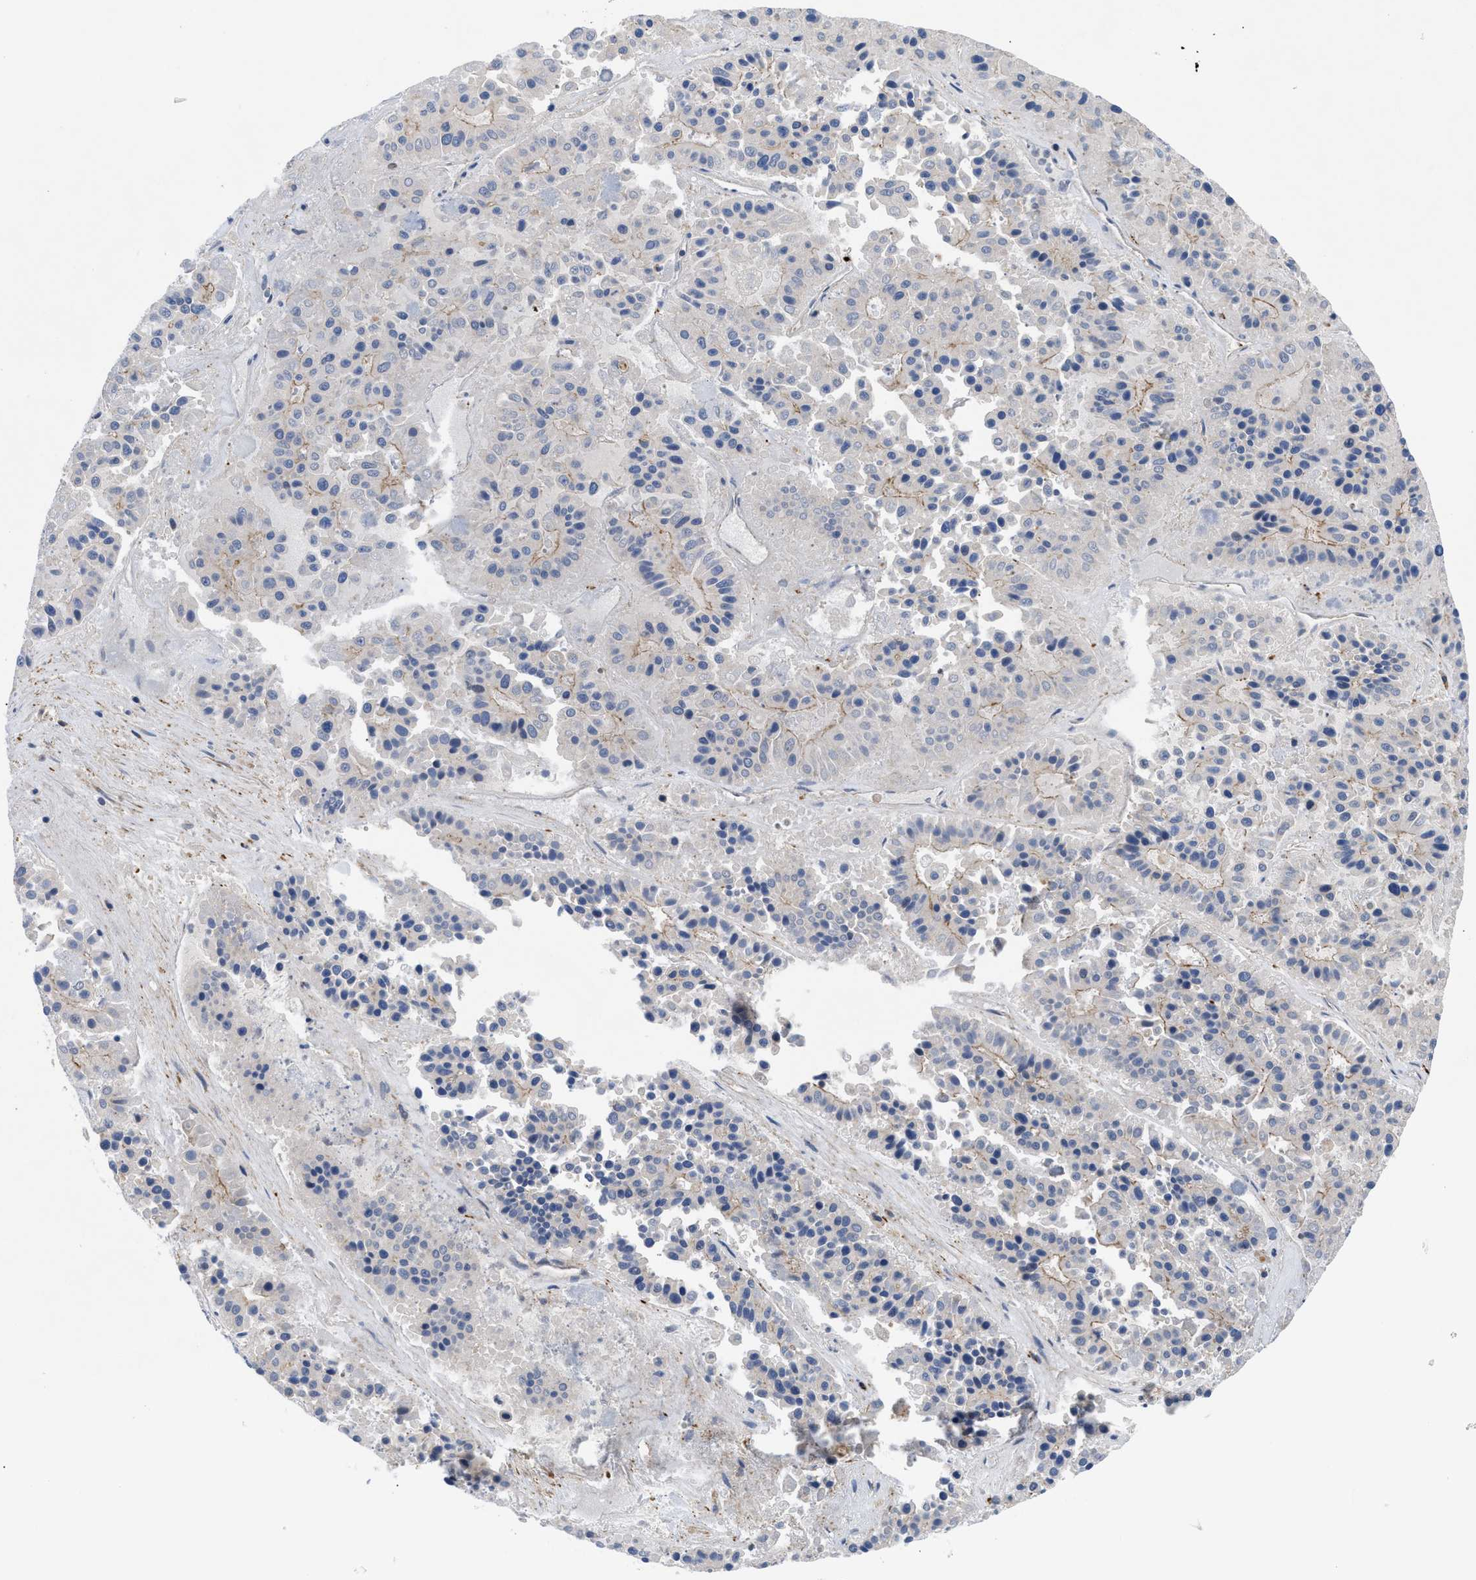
{"staining": {"intensity": "moderate", "quantity": "<25%", "location": "cytoplasmic/membranous"}, "tissue": "pancreatic cancer", "cell_type": "Tumor cells", "image_type": "cancer", "snomed": [{"axis": "morphology", "description": "Adenocarcinoma, NOS"}, {"axis": "topography", "description": "Pancreas"}], "caption": "Immunohistochemical staining of pancreatic adenocarcinoma exhibits low levels of moderate cytoplasmic/membranous protein staining in about <25% of tumor cells.", "gene": "SPAST", "patient": {"sex": "male", "age": 50}}